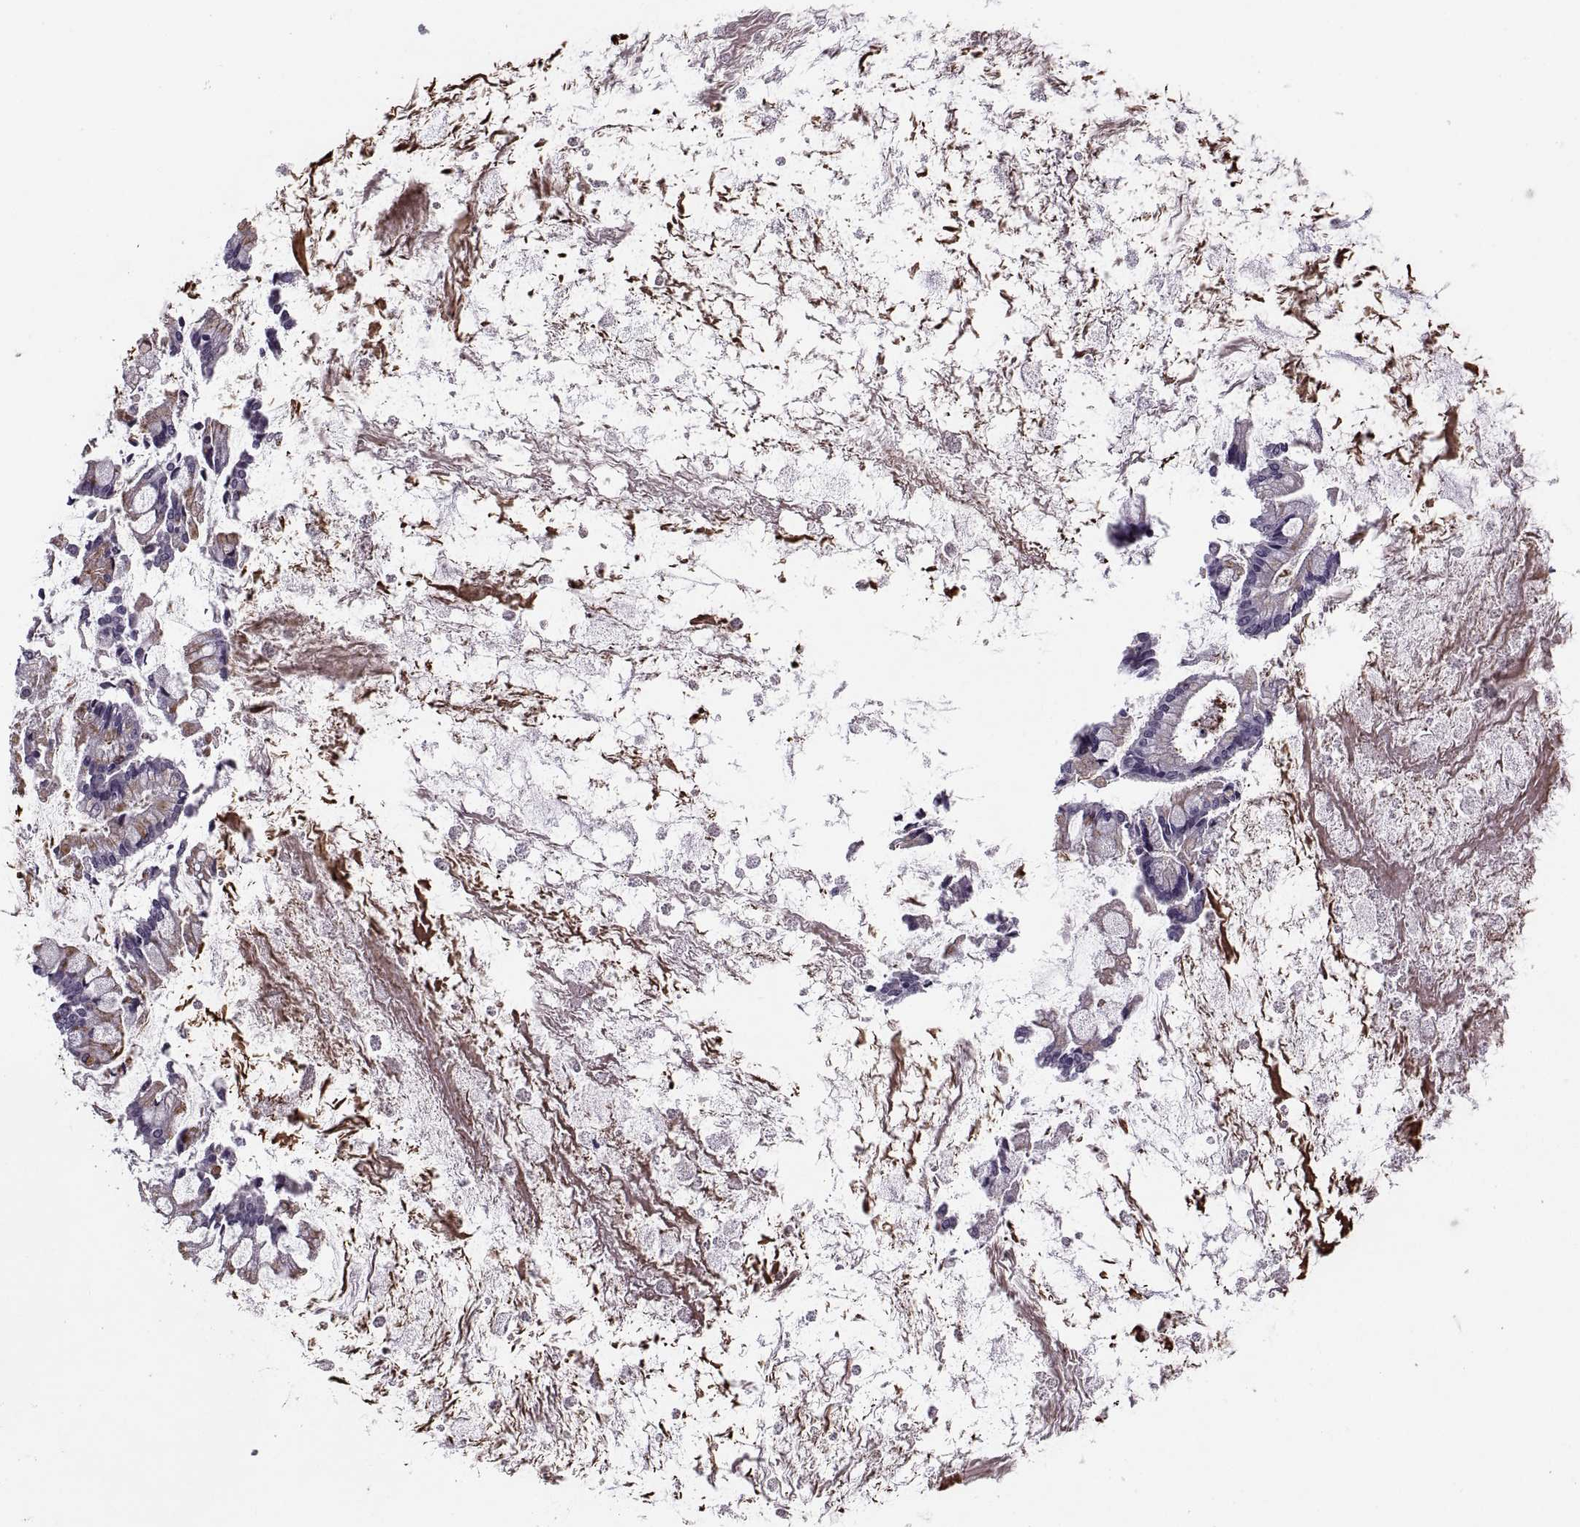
{"staining": {"intensity": "negative", "quantity": "none", "location": "none"}, "tissue": "ovarian cancer", "cell_type": "Tumor cells", "image_type": "cancer", "snomed": [{"axis": "morphology", "description": "Cystadenocarcinoma, mucinous, NOS"}, {"axis": "topography", "description": "Ovary"}], "caption": "The immunohistochemistry micrograph has no significant expression in tumor cells of ovarian mucinous cystadenocarcinoma tissue. The staining was performed using DAB (3,3'-diaminobenzidine) to visualize the protein expression in brown, while the nuclei were stained in blue with hematoxylin (Magnification: 20x).", "gene": "CACNA1F", "patient": {"sex": "female", "age": 67}}